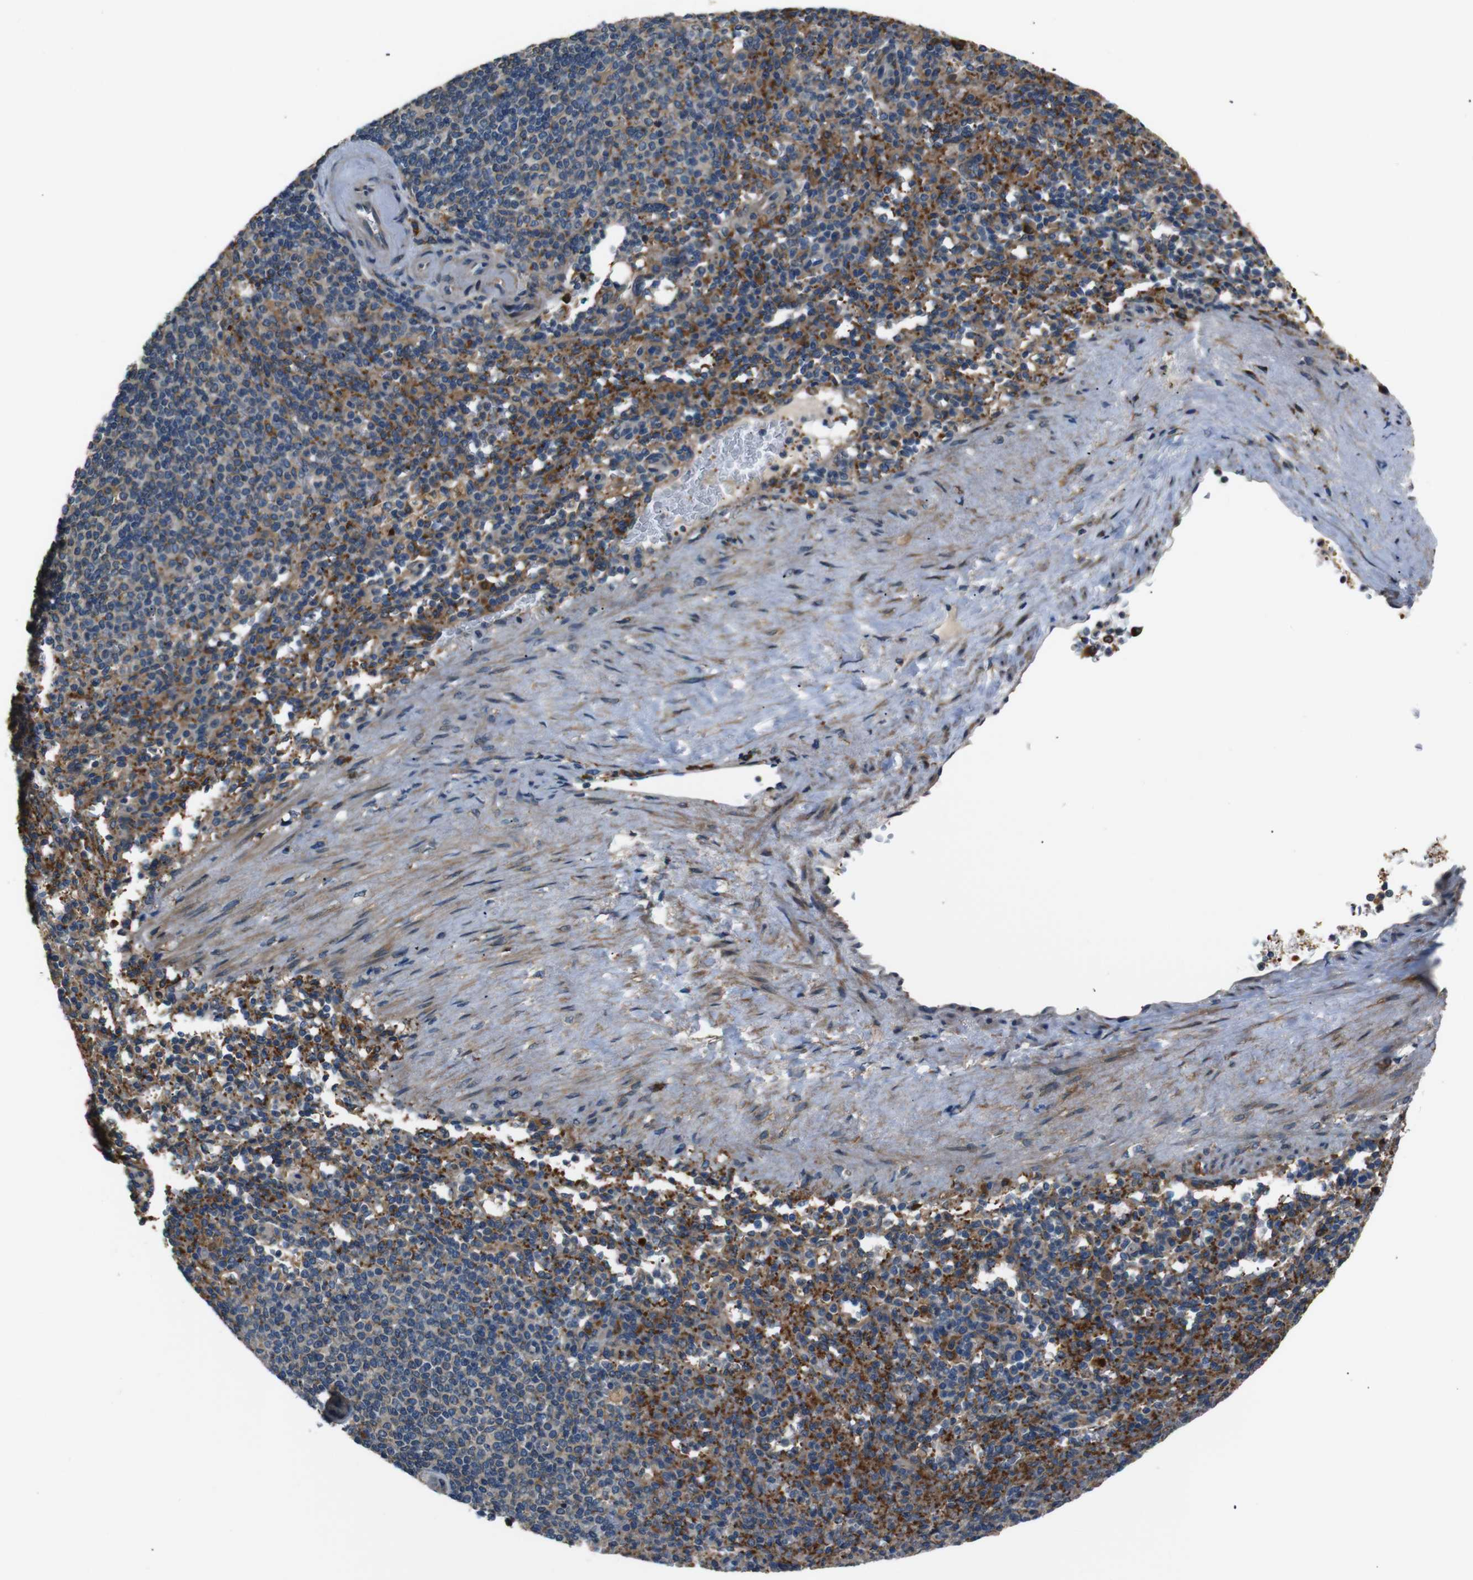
{"staining": {"intensity": "moderate", "quantity": ">75%", "location": "cytoplasmic/membranous"}, "tissue": "spleen", "cell_type": "Cells in red pulp", "image_type": "normal", "snomed": [{"axis": "morphology", "description": "Normal tissue, NOS"}, {"axis": "topography", "description": "Spleen"}], "caption": "Cells in red pulp exhibit medium levels of moderate cytoplasmic/membranous staining in approximately >75% of cells in benign human spleen.", "gene": "TMED2", "patient": {"sex": "female", "age": 74}}